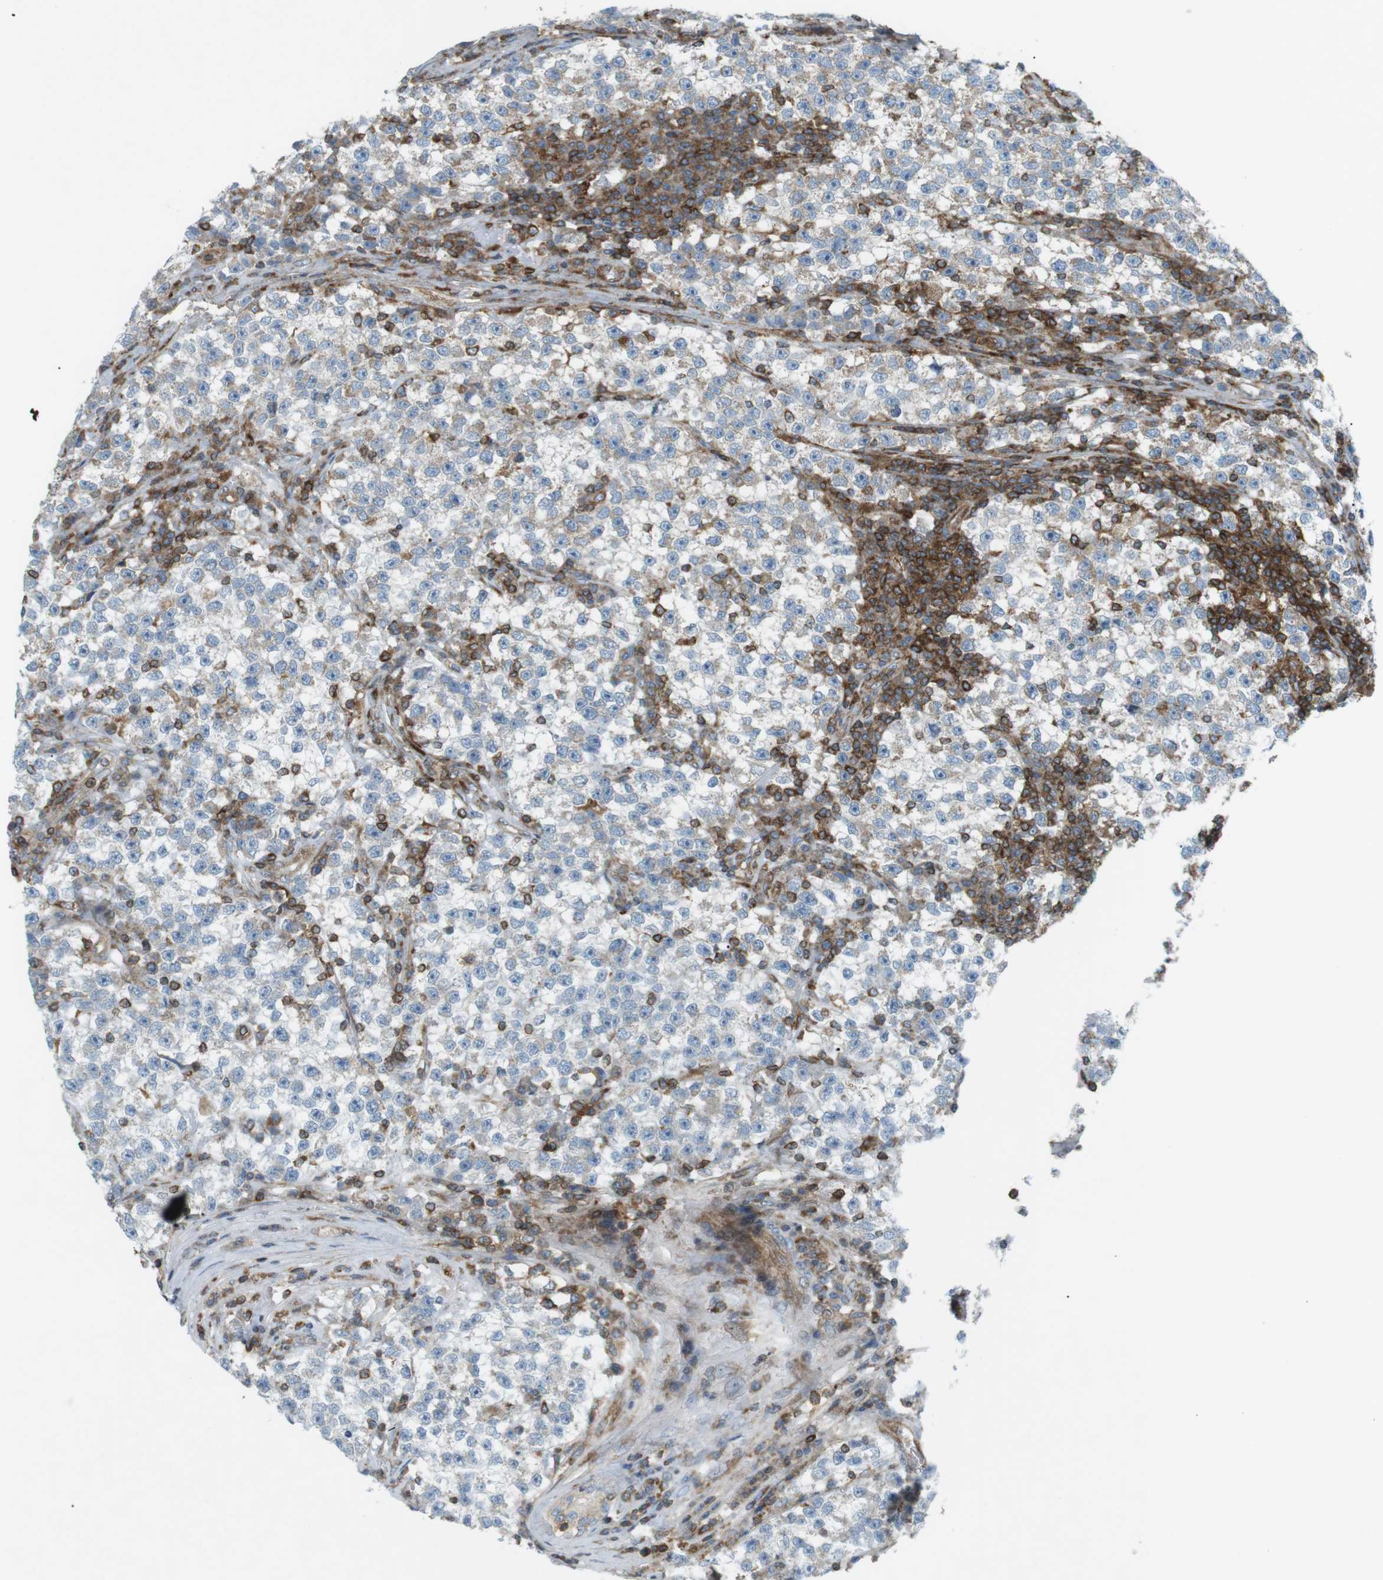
{"staining": {"intensity": "negative", "quantity": "none", "location": "none"}, "tissue": "testis cancer", "cell_type": "Tumor cells", "image_type": "cancer", "snomed": [{"axis": "morphology", "description": "Seminoma, NOS"}, {"axis": "topography", "description": "Testis"}], "caption": "The image demonstrates no staining of tumor cells in seminoma (testis).", "gene": "FLII", "patient": {"sex": "male", "age": 22}}